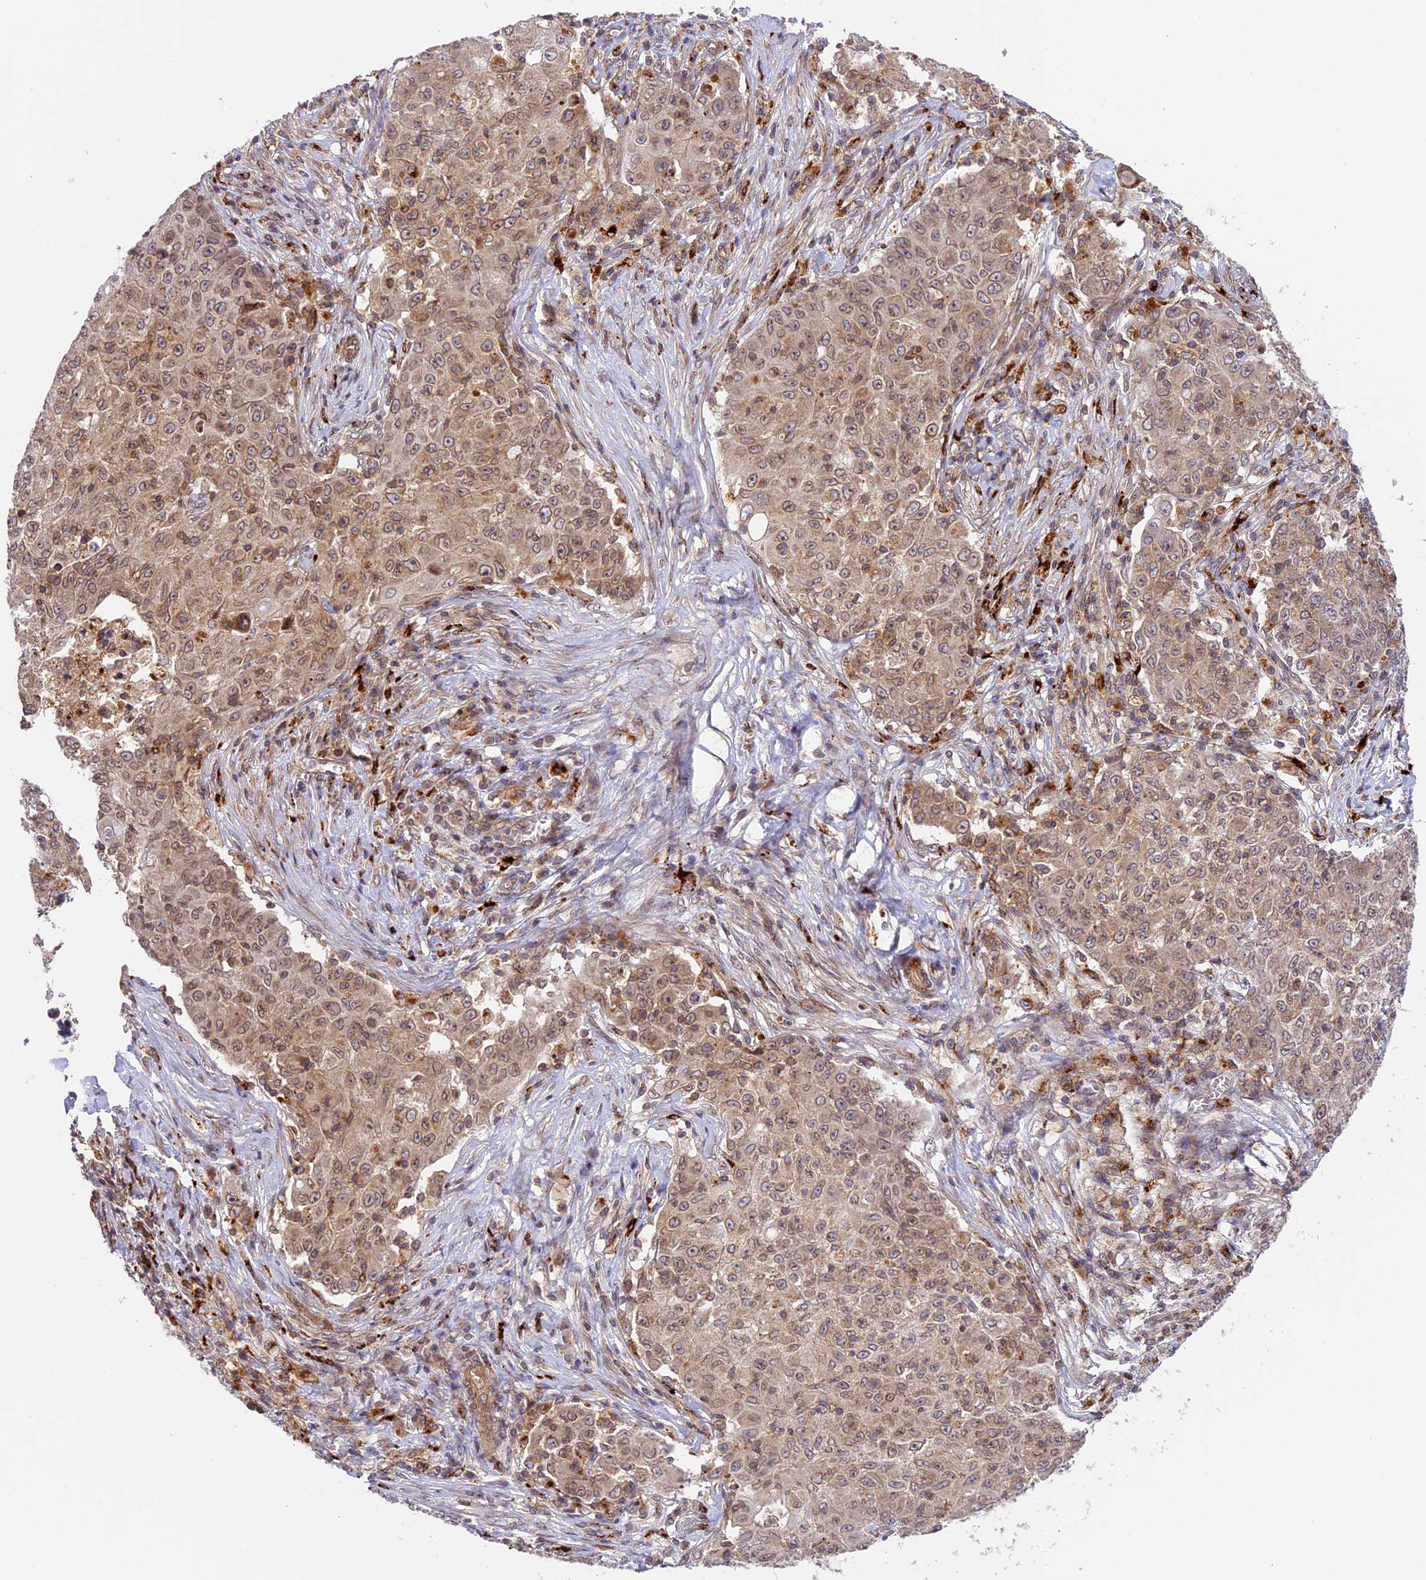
{"staining": {"intensity": "moderate", "quantity": ">75%", "location": "cytoplasmic/membranous,nuclear"}, "tissue": "ovarian cancer", "cell_type": "Tumor cells", "image_type": "cancer", "snomed": [{"axis": "morphology", "description": "Carcinoma, endometroid"}, {"axis": "topography", "description": "Ovary"}], "caption": "Approximately >75% of tumor cells in endometroid carcinoma (ovarian) show moderate cytoplasmic/membranous and nuclear protein expression as visualized by brown immunohistochemical staining.", "gene": "DGKH", "patient": {"sex": "female", "age": 42}}